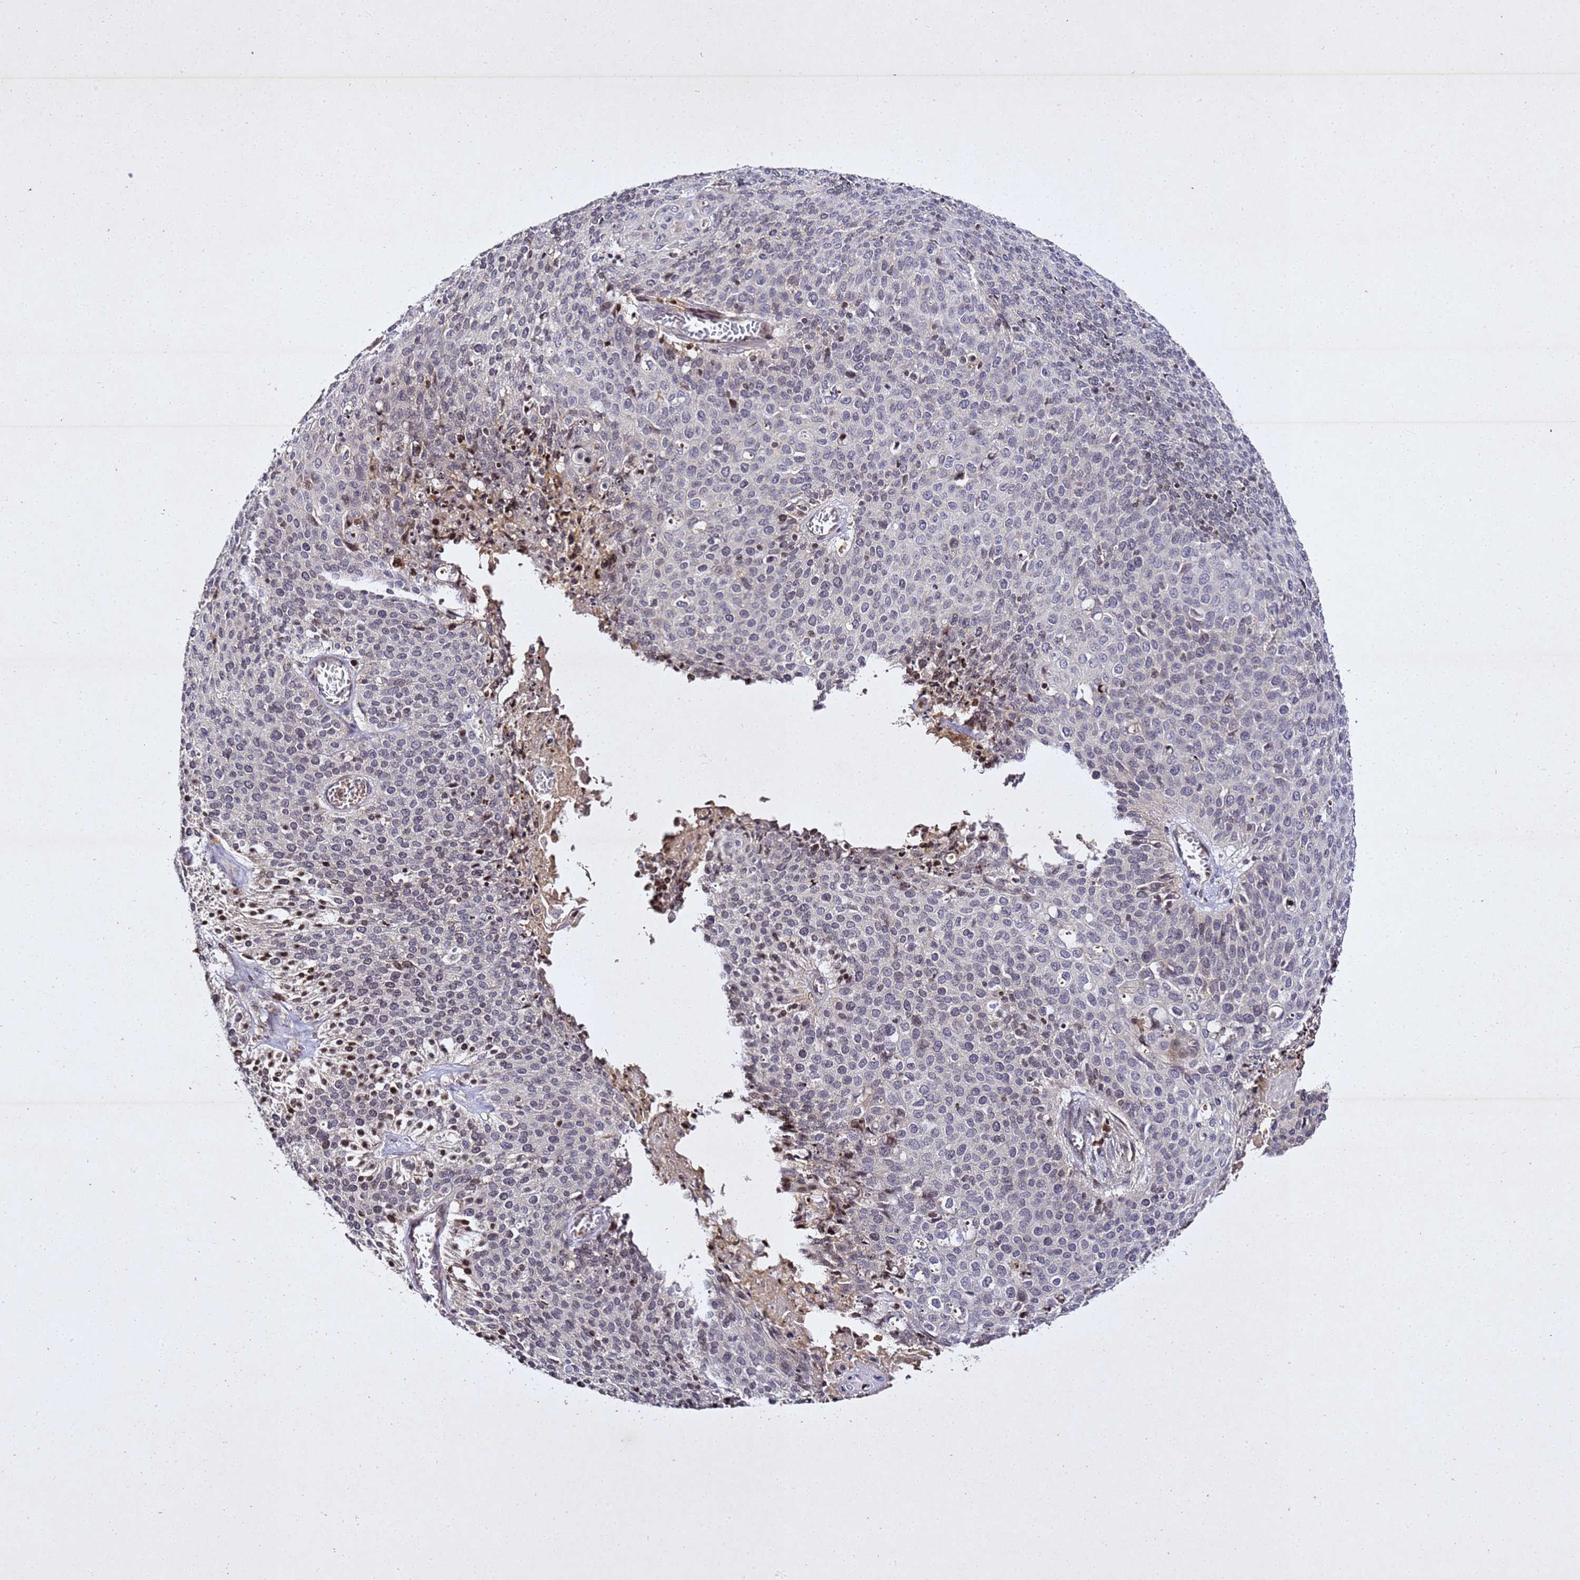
{"staining": {"intensity": "negative", "quantity": "none", "location": "none"}, "tissue": "cervical cancer", "cell_type": "Tumor cells", "image_type": "cancer", "snomed": [{"axis": "morphology", "description": "Squamous cell carcinoma, NOS"}, {"axis": "topography", "description": "Cervix"}], "caption": "IHC image of human cervical cancer stained for a protein (brown), which shows no positivity in tumor cells.", "gene": "SV2B", "patient": {"sex": "female", "age": 39}}